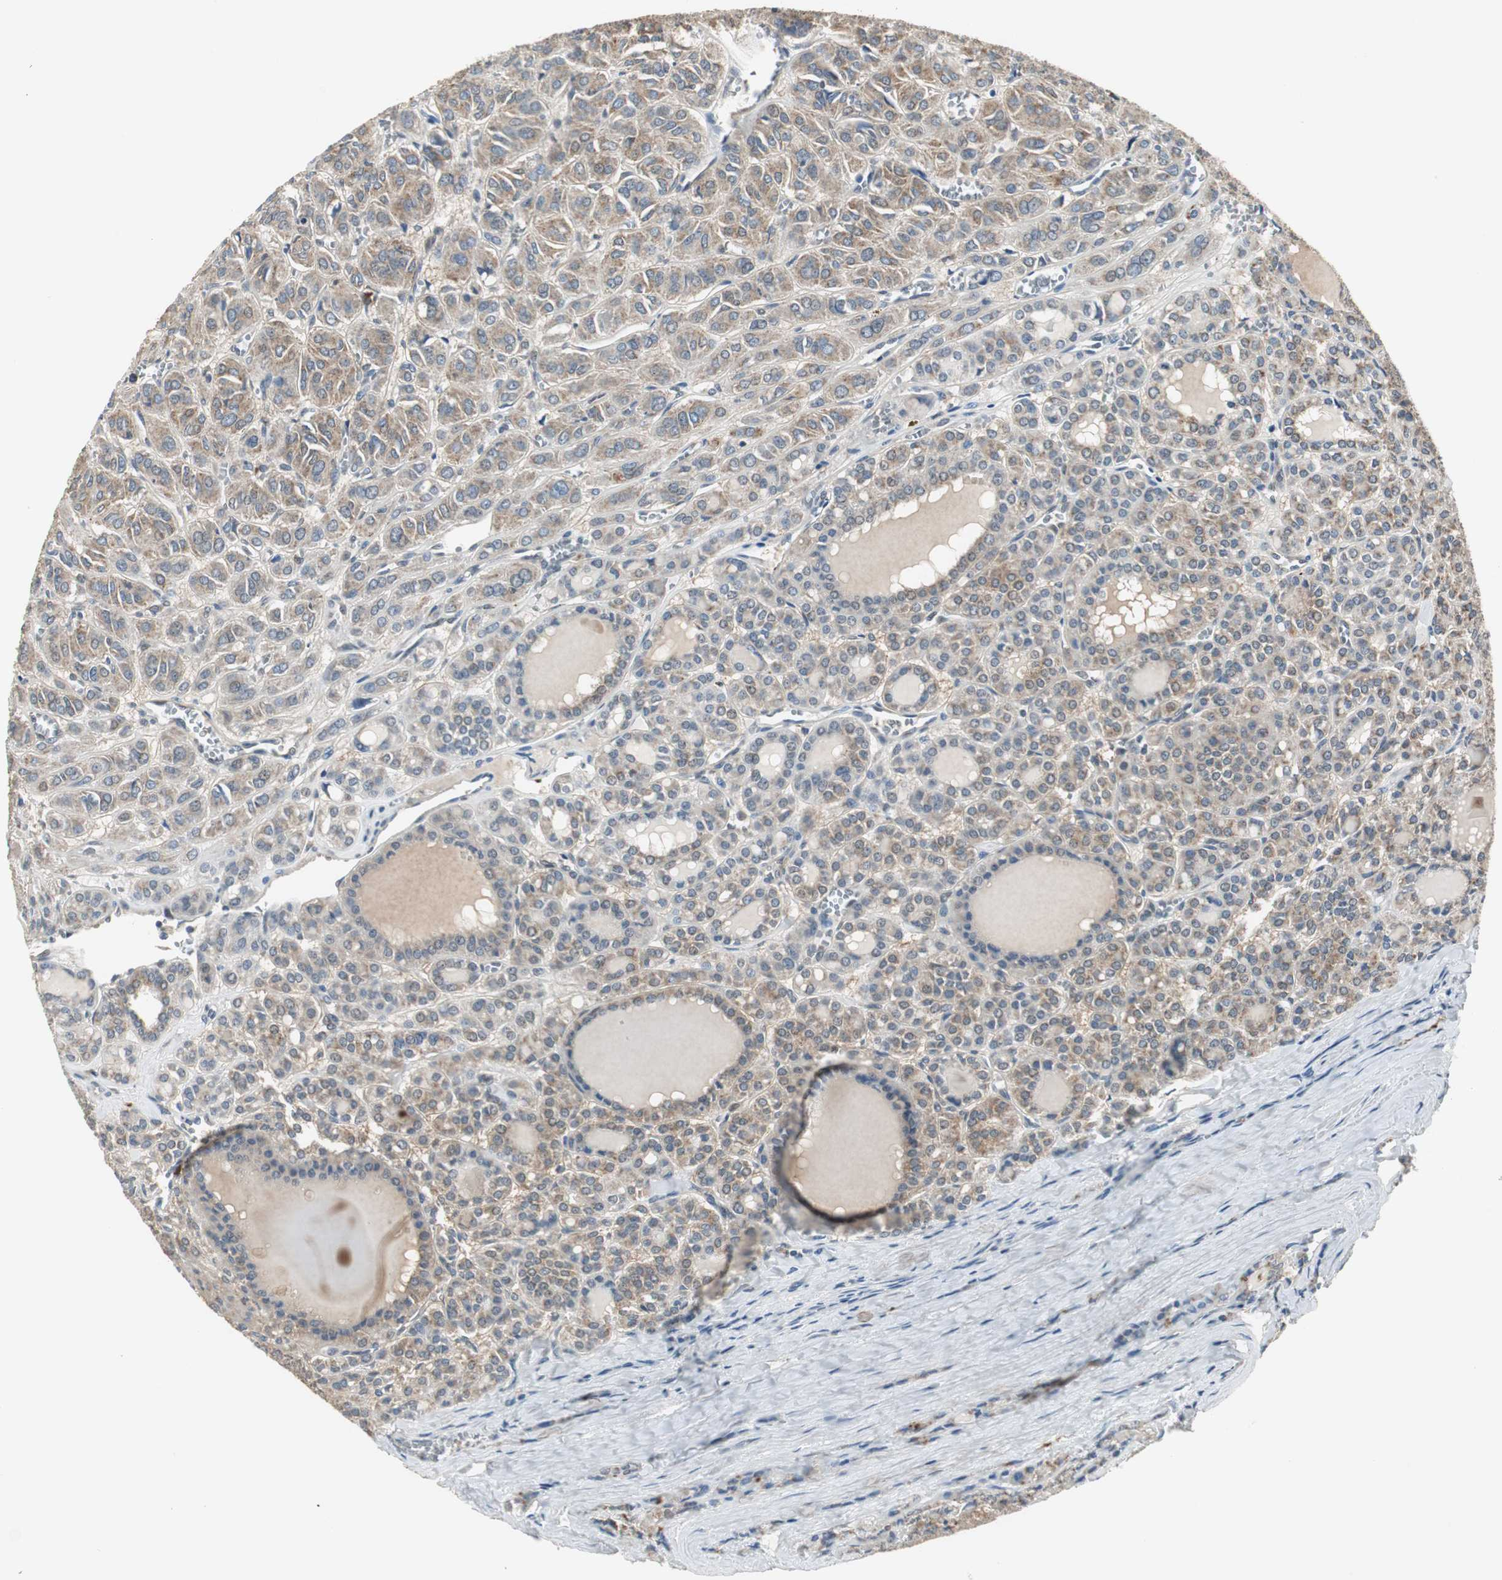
{"staining": {"intensity": "moderate", "quantity": ">75%", "location": "cytoplasmic/membranous"}, "tissue": "thyroid cancer", "cell_type": "Tumor cells", "image_type": "cancer", "snomed": [{"axis": "morphology", "description": "Follicular adenoma carcinoma, NOS"}, {"axis": "topography", "description": "Thyroid gland"}], "caption": "Protein expression by immunohistochemistry (IHC) reveals moderate cytoplasmic/membranous expression in about >75% of tumor cells in thyroid cancer.", "gene": "JTB", "patient": {"sex": "female", "age": 71}}